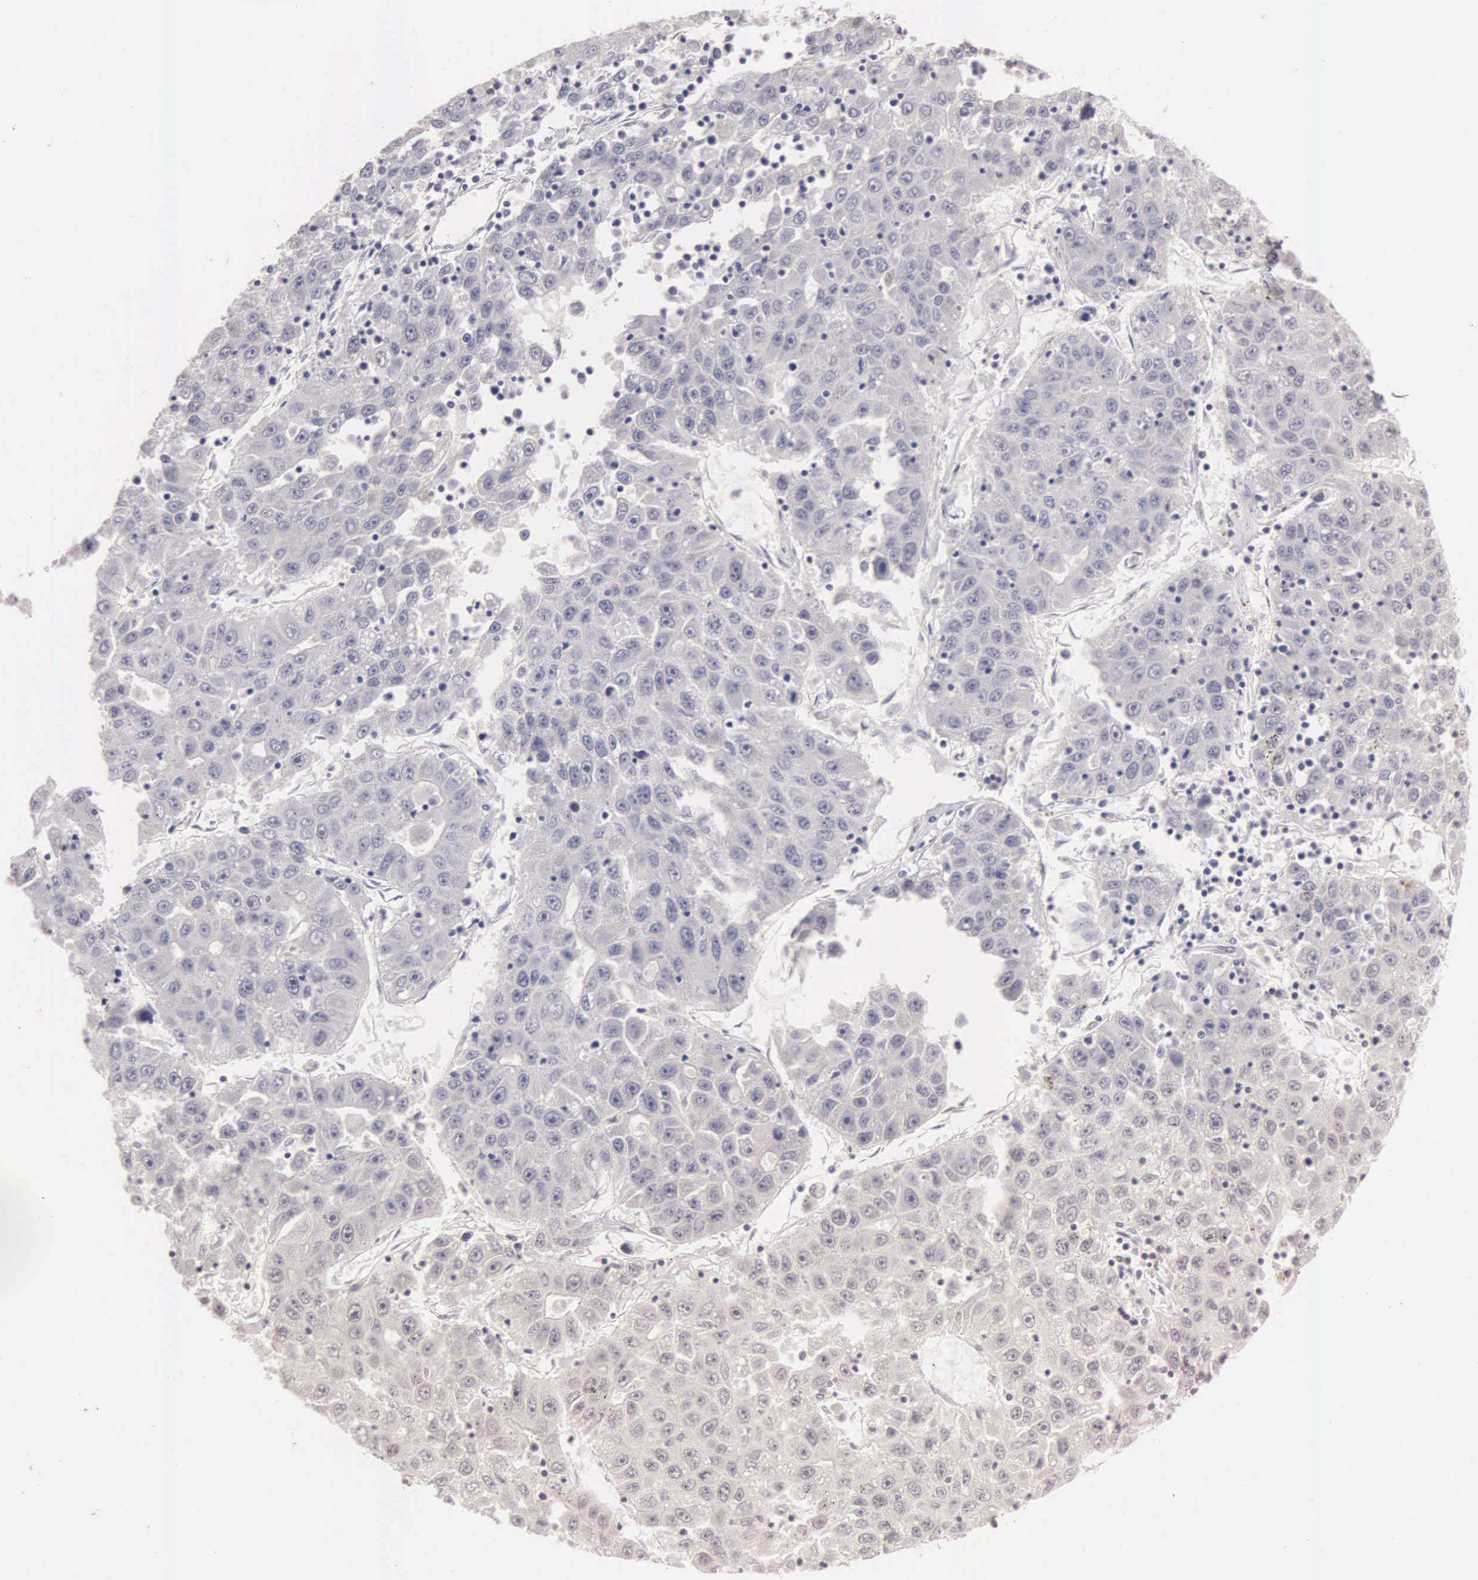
{"staining": {"intensity": "weak", "quantity": ">75%", "location": "cytoplasmic/membranous"}, "tissue": "liver cancer", "cell_type": "Tumor cells", "image_type": "cancer", "snomed": [{"axis": "morphology", "description": "Carcinoma, Hepatocellular, NOS"}, {"axis": "topography", "description": "Liver"}], "caption": "An immunohistochemistry (IHC) image of neoplastic tissue is shown. Protein staining in brown shows weak cytoplasmic/membranous positivity in hepatocellular carcinoma (liver) within tumor cells.", "gene": "CEP170B", "patient": {"sex": "male", "age": 49}}